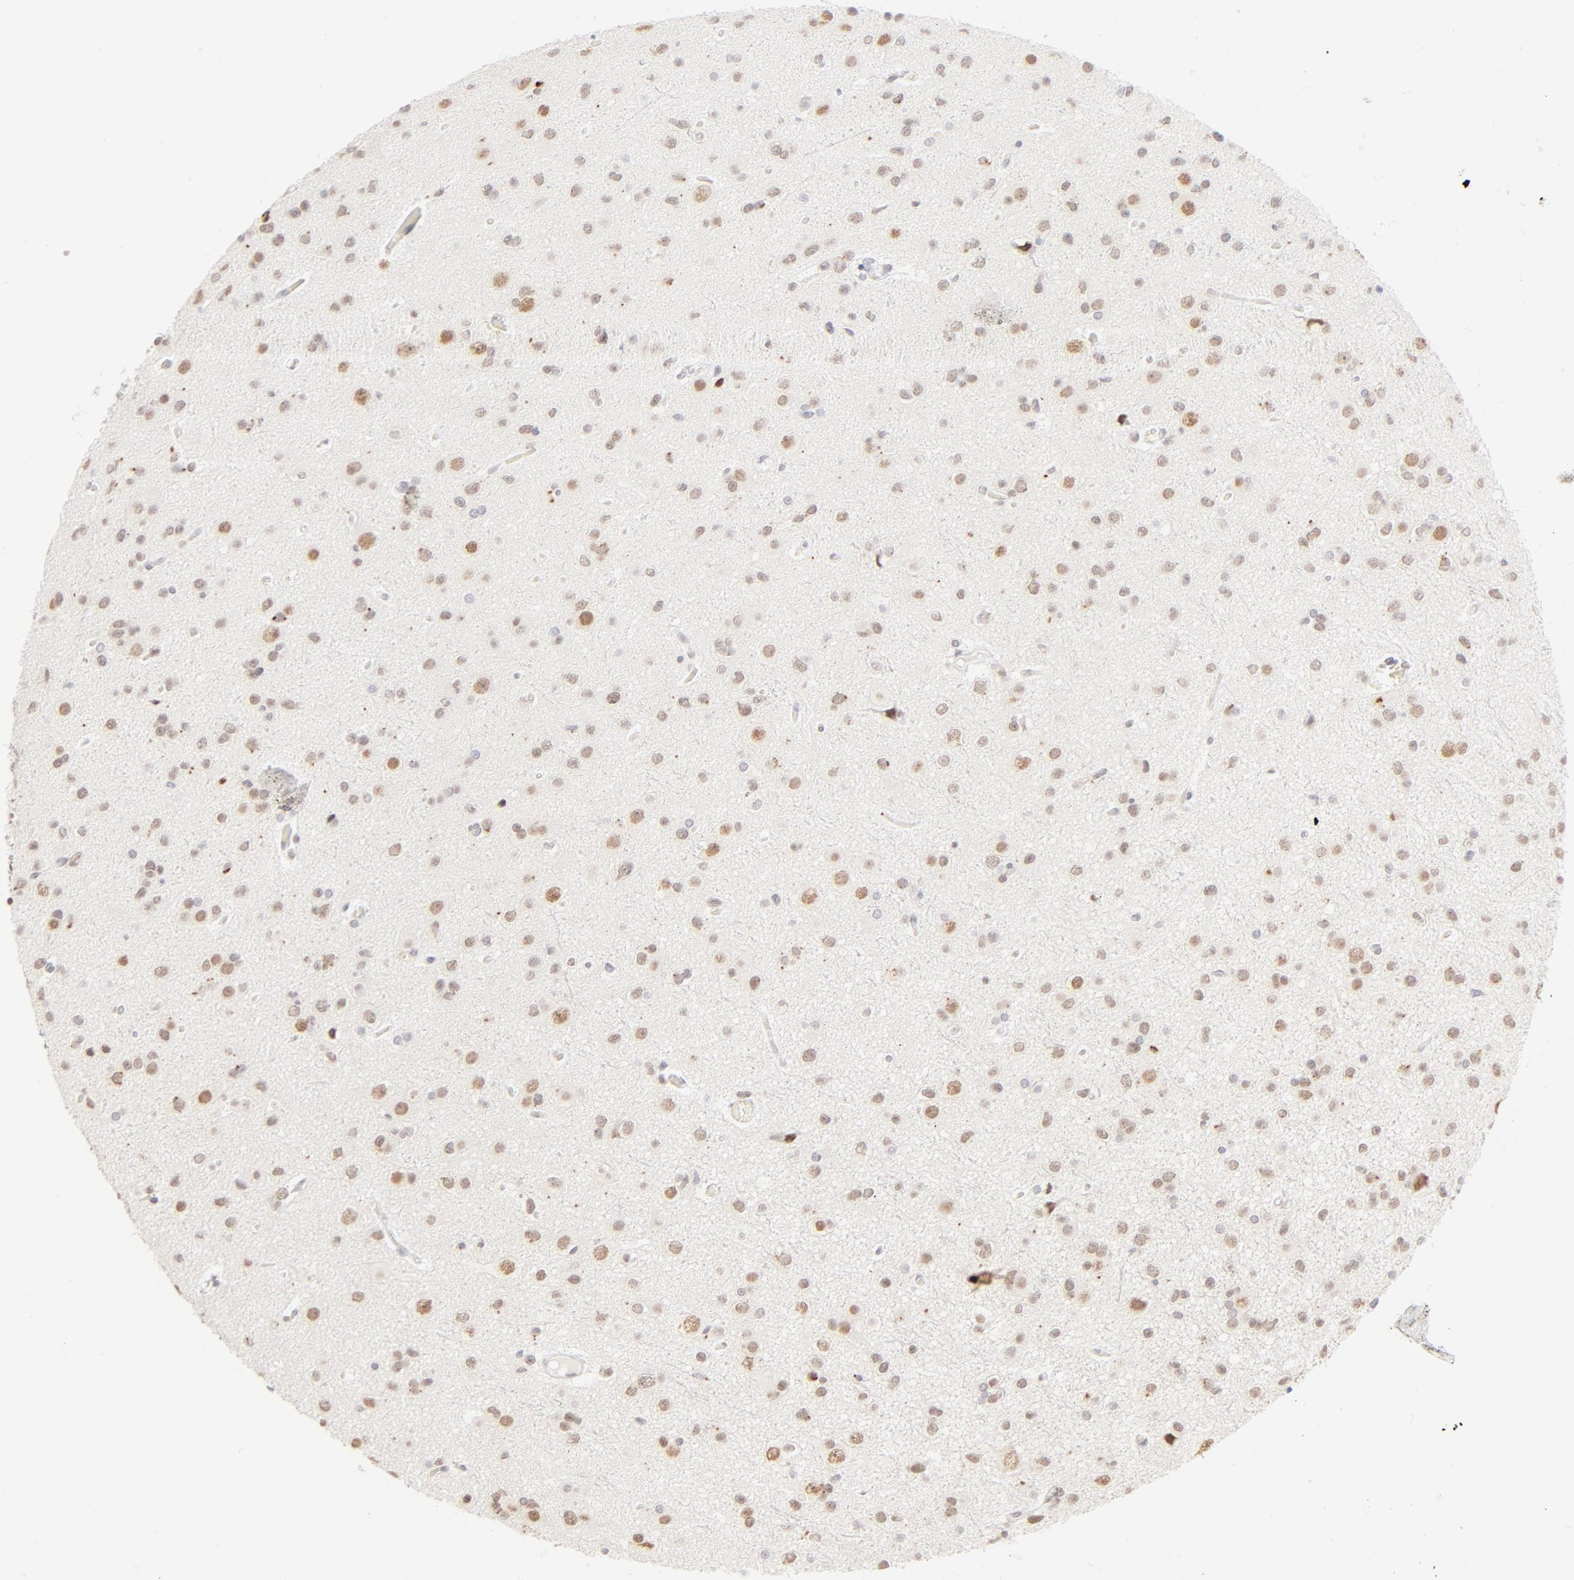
{"staining": {"intensity": "moderate", "quantity": "25%-75%", "location": "nuclear"}, "tissue": "glioma", "cell_type": "Tumor cells", "image_type": "cancer", "snomed": [{"axis": "morphology", "description": "Glioma, malignant, Low grade"}, {"axis": "topography", "description": "Brain"}], "caption": "Protein expression analysis of human low-grade glioma (malignant) reveals moderate nuclear staining in approximately 25%-75% of tumor cells. Nuclei are stained in blue.", "gene": "PBX1", "patient": {"sex": "male", "age": 42}}